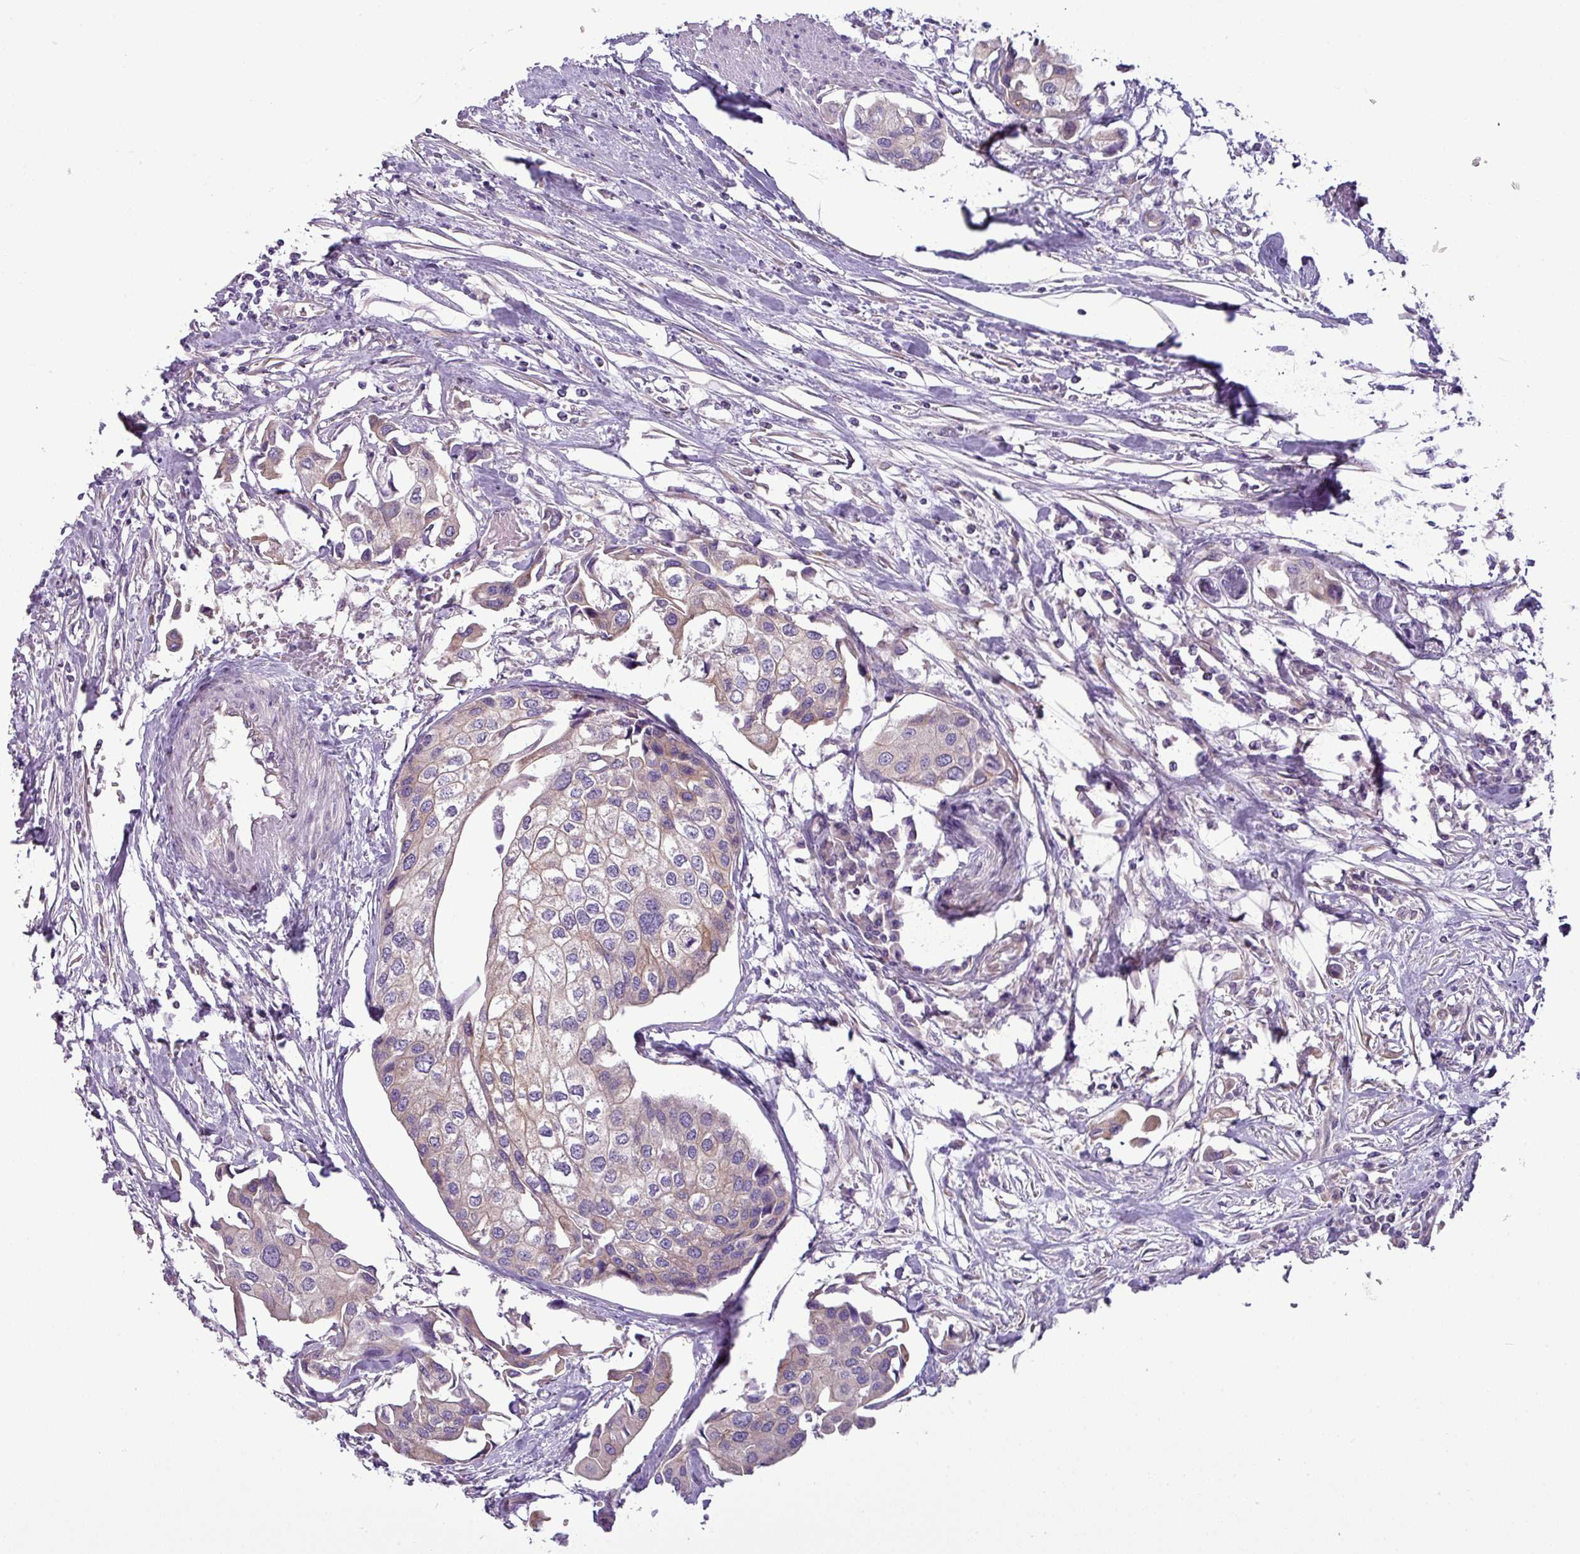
{"staining": {"intensity": "weak", "quantity": "25%-75%", "location": "cytoplasmic/membranous"}, "tissue": "urothelial cancer", "cell_type": "Tumor cells", "image_type": "cancer", "snomed": [{"axis": "morphology", "description": "Urothelial carcinoma, High grade"}, {"axis": "topography", "description": "Urinary bladder"}], "caption": "A low amount of weak cytoplasmic/membranous staining is seen in about 25%-75% of tumor cells in urothelial cancer tissue. The staining was performed using DAB (3,3'-diaminobenzidine), with brown indicating positive protein expression. Nuclei are stained blue with hematoxylin.", "gene": "TOR1AIP2", "patient": {"sex": "male", "age": 64}}